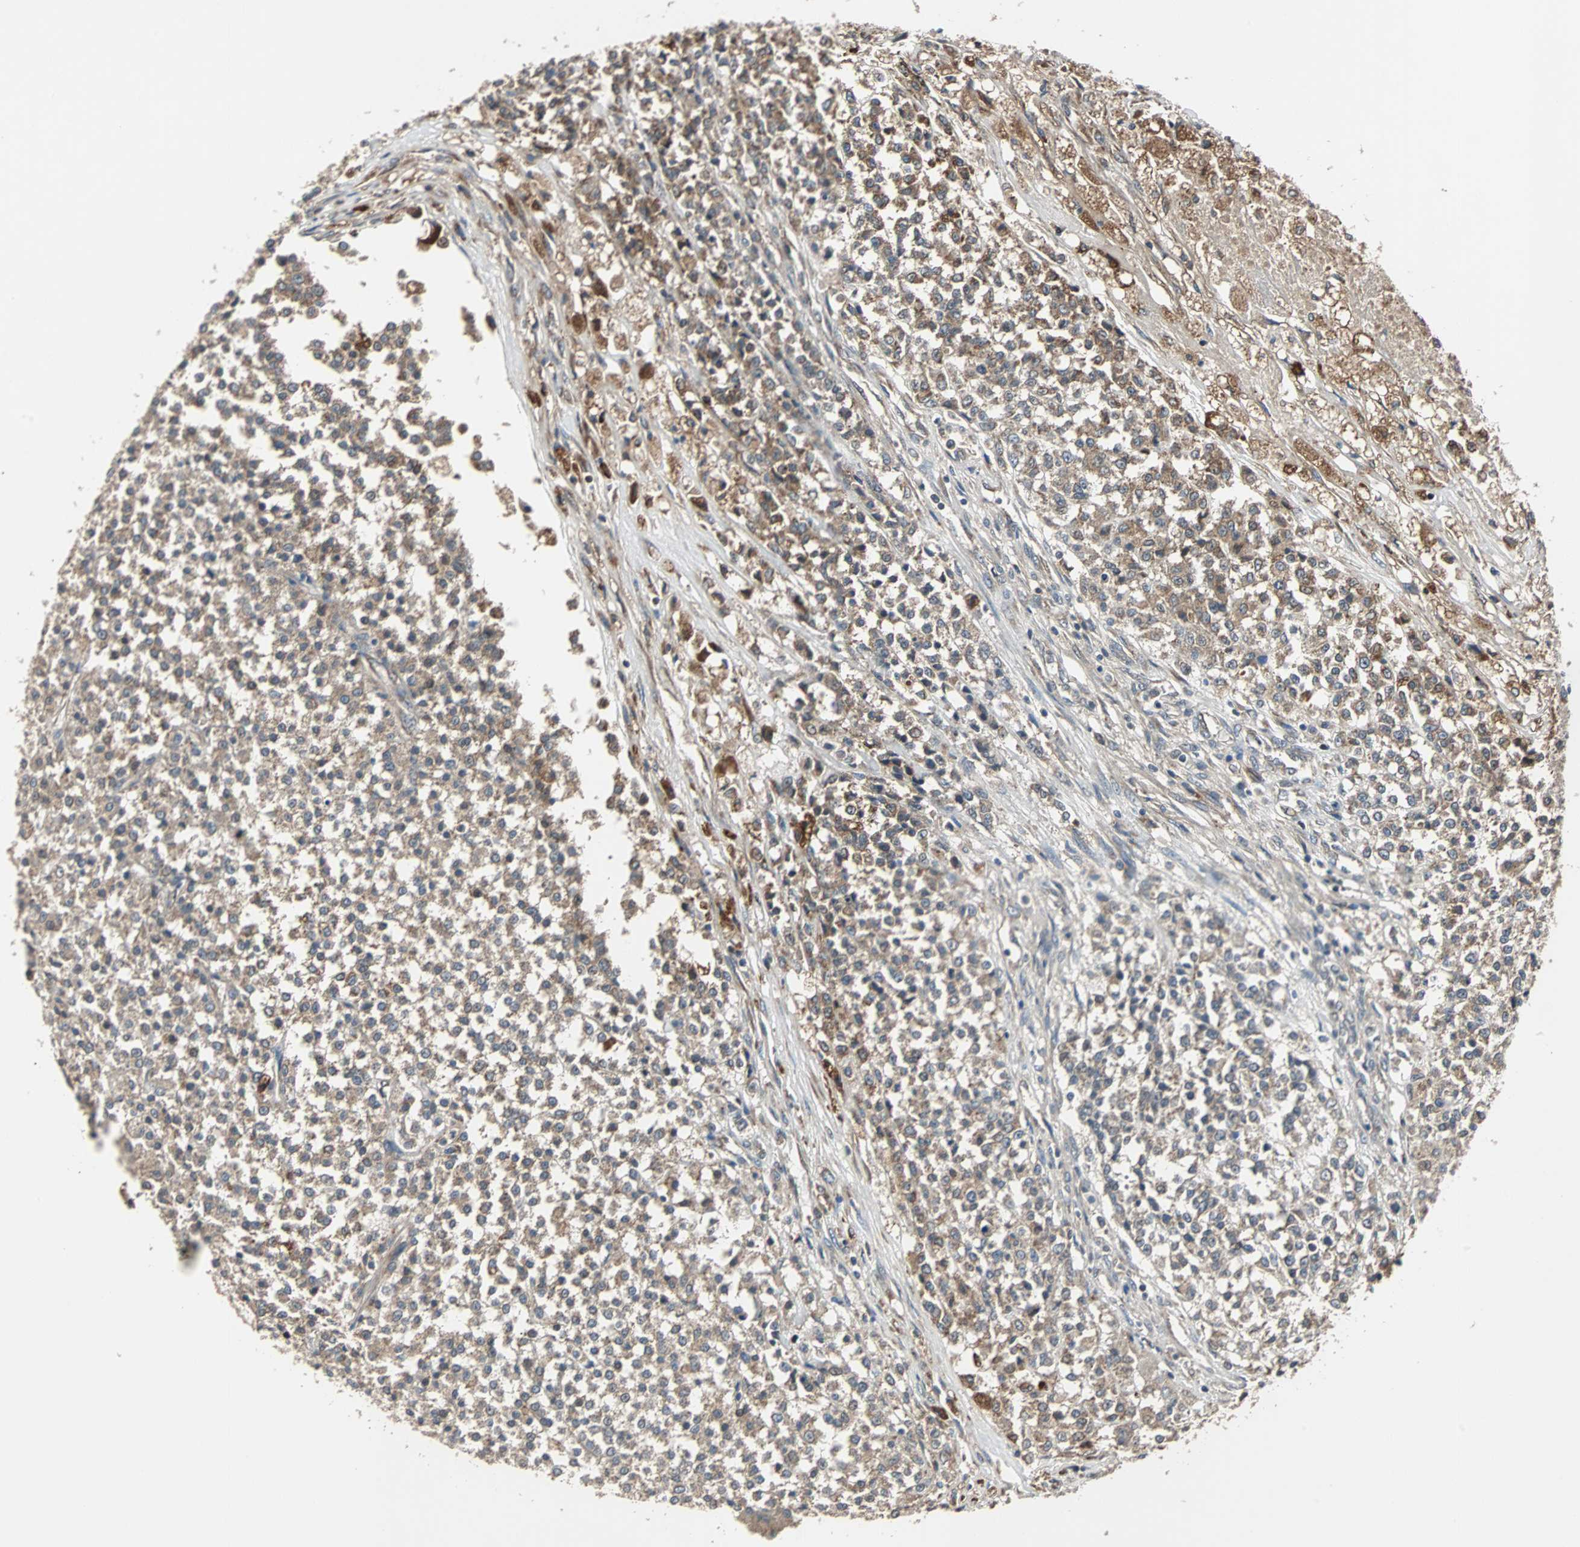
{"staining": {"intensity": "moderate", "quantity": ">75%", "location": "cytoplasmic/membranous"}, "tissue": "testis cancer", "cell_type": "Tumor cells", "image_type": "cancer", "snomed": [{"axis": "morphology", "description": "Seminoma, NOS"}, {"axis": "topography", "description": "Testis"}], "caption": "The immunohistochemical stain shows moderate cytoplasmic/membranous staining in tumor cells of testis seminoma tissue.", "gene": "ARF1", "patient": {"sex": "male", "age": 59}}